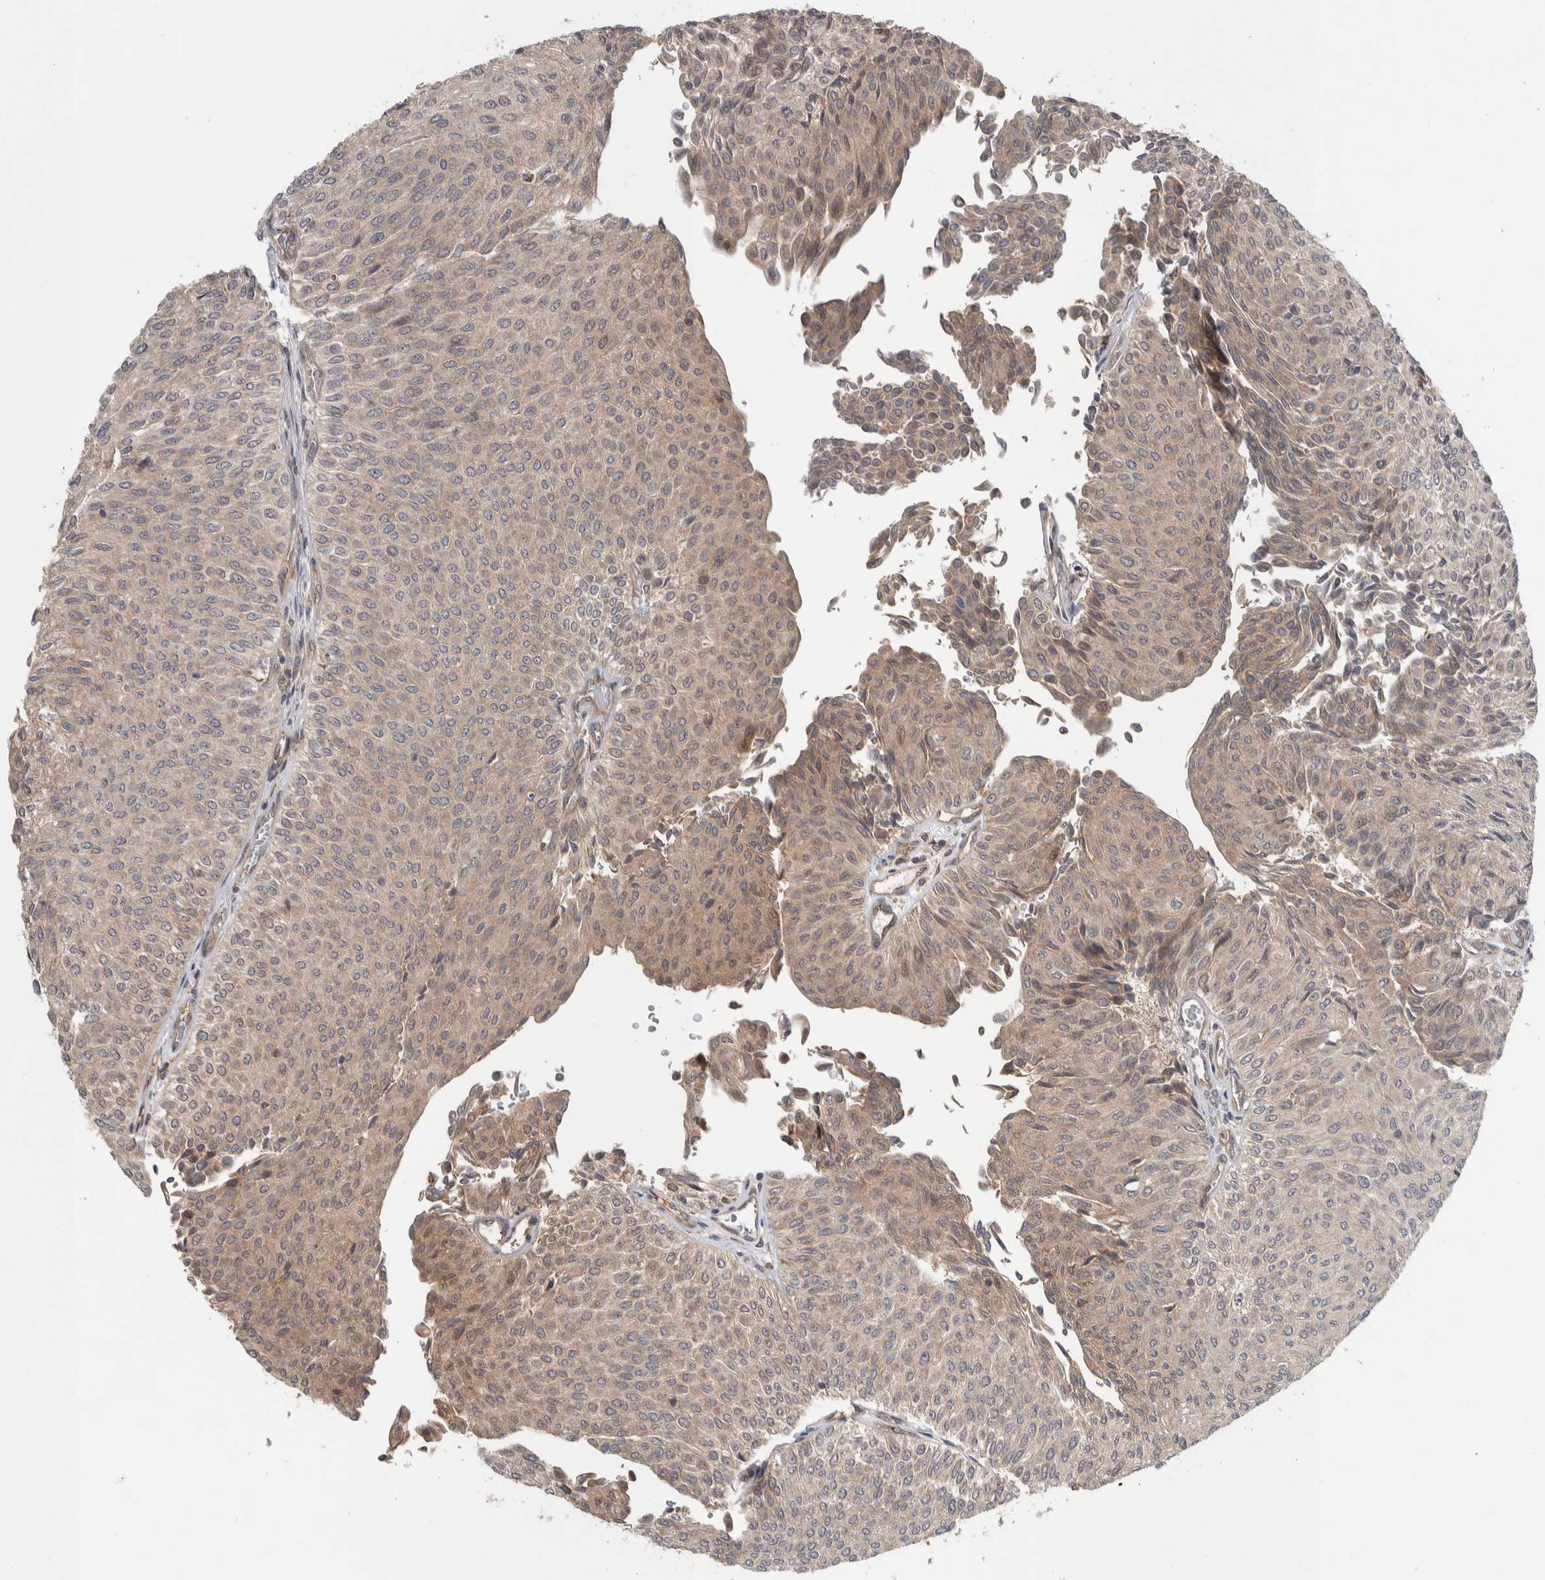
{"staining": {"intensity": "weak", "quantity": "25%-75%", "location": "cytoplasmic/membranous"}, "tissue": "urothelial cancer", "cell_type": "Tumor cells", "image_type": "cancer", "snomed": [{"axis": "morphology", "description": "Urothelial carcinoma, Low grade"}, {"axis": "topography", "description": "Urinary bladder"}], "caption": "Tumor cells demonstrate weak cytoplasmic/membranous expression in approximately 25%-75% of cells in urothelial cancer.", "gene": "TBC1D31", "patient": {"sex": "male", "age": 78}}